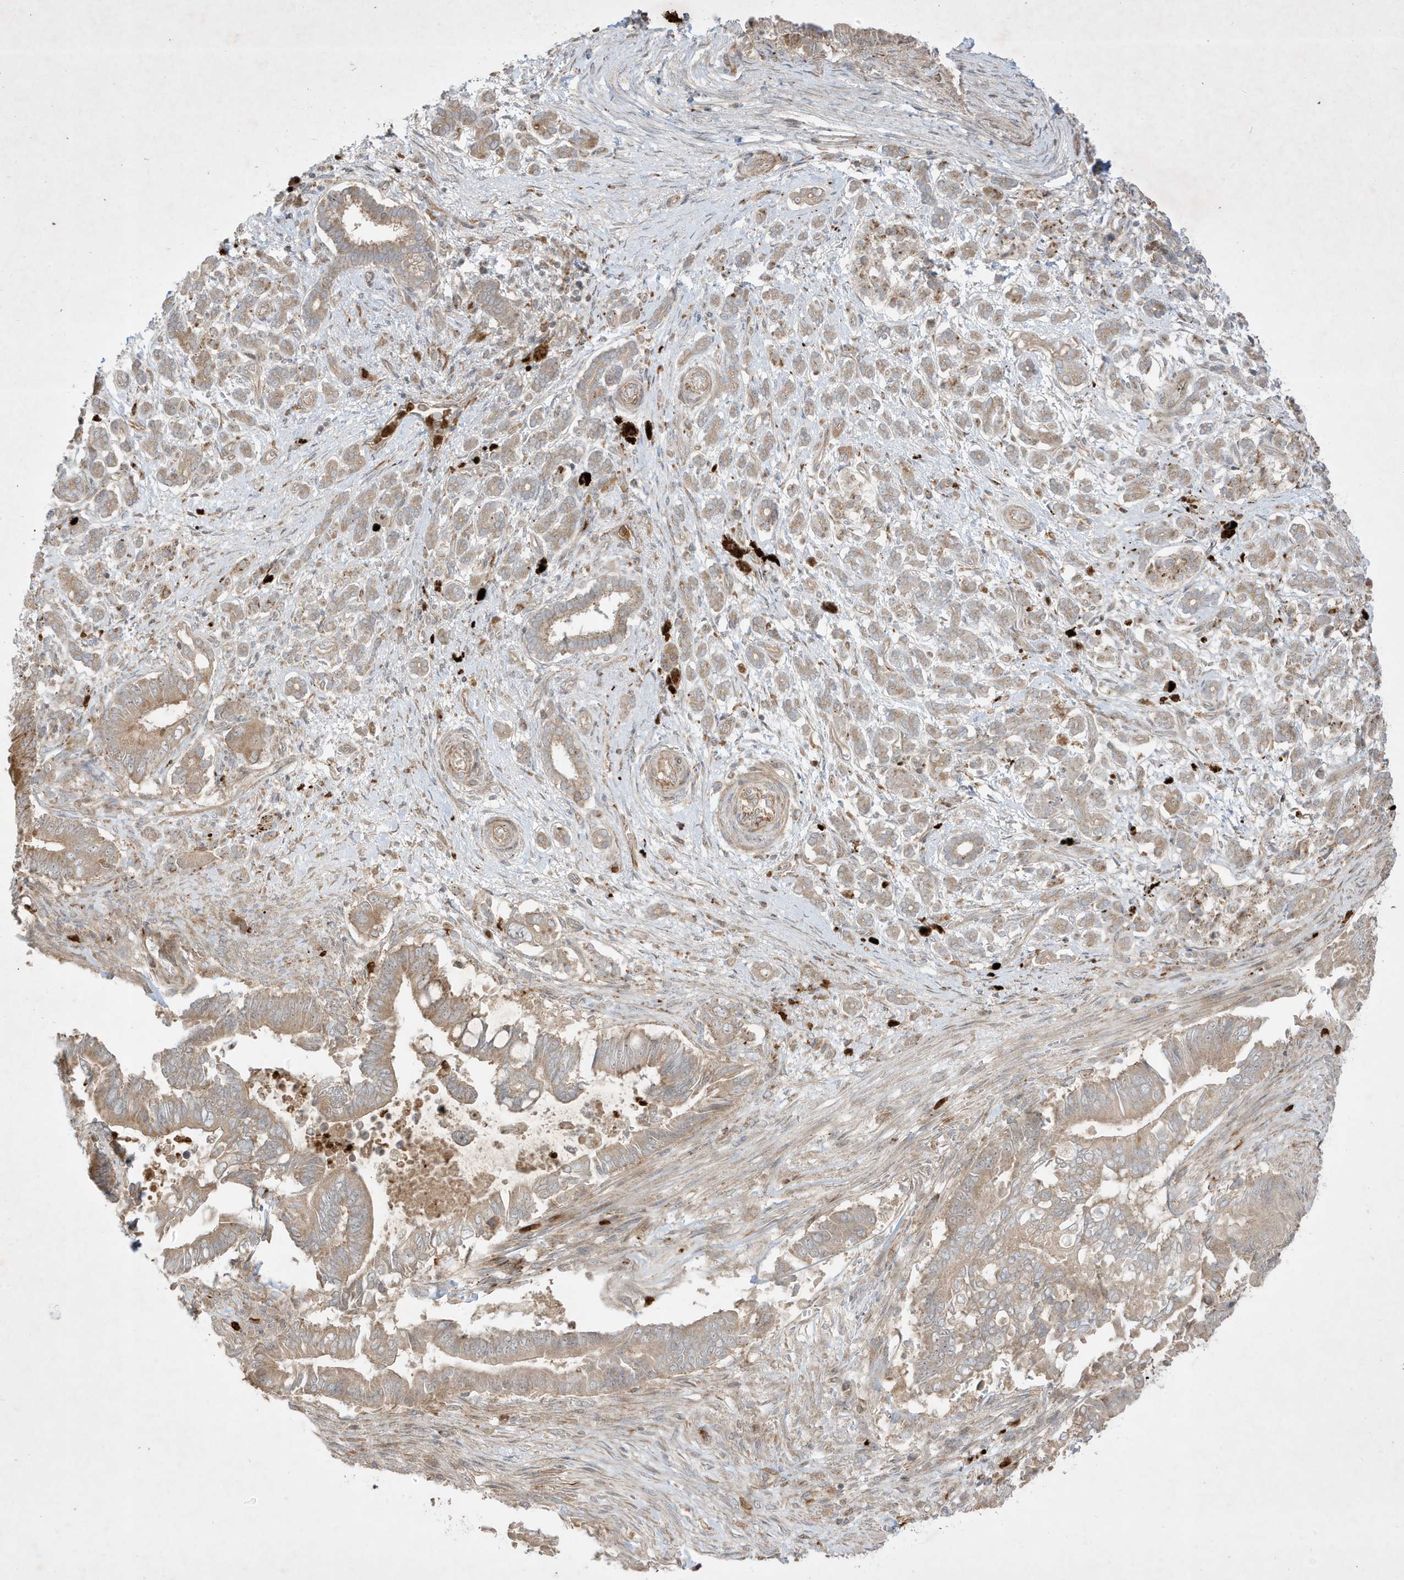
{"staining": {"intensity": "moderate", "quantity": "25%-75%", "location": "cytoplasmic/membranous"}, "tissue": "pancreatic cancer", "cell_type": "Tumor cells", "image_type": "cancer", "snomed": [{"axis": "morphology", "description": "Adenocarcinoma, NOS"}, {"axis": "topography", "description": "Pancreas"}], "caption": "Brown immunohistochemical staining in human pancreatic cancer demonstrates moderate cytoplasmic/membranous expression in approximately 25%-75% of tumor cells.", "gene": "IFT57", "patient": {"sex": "male", "age": 68}}